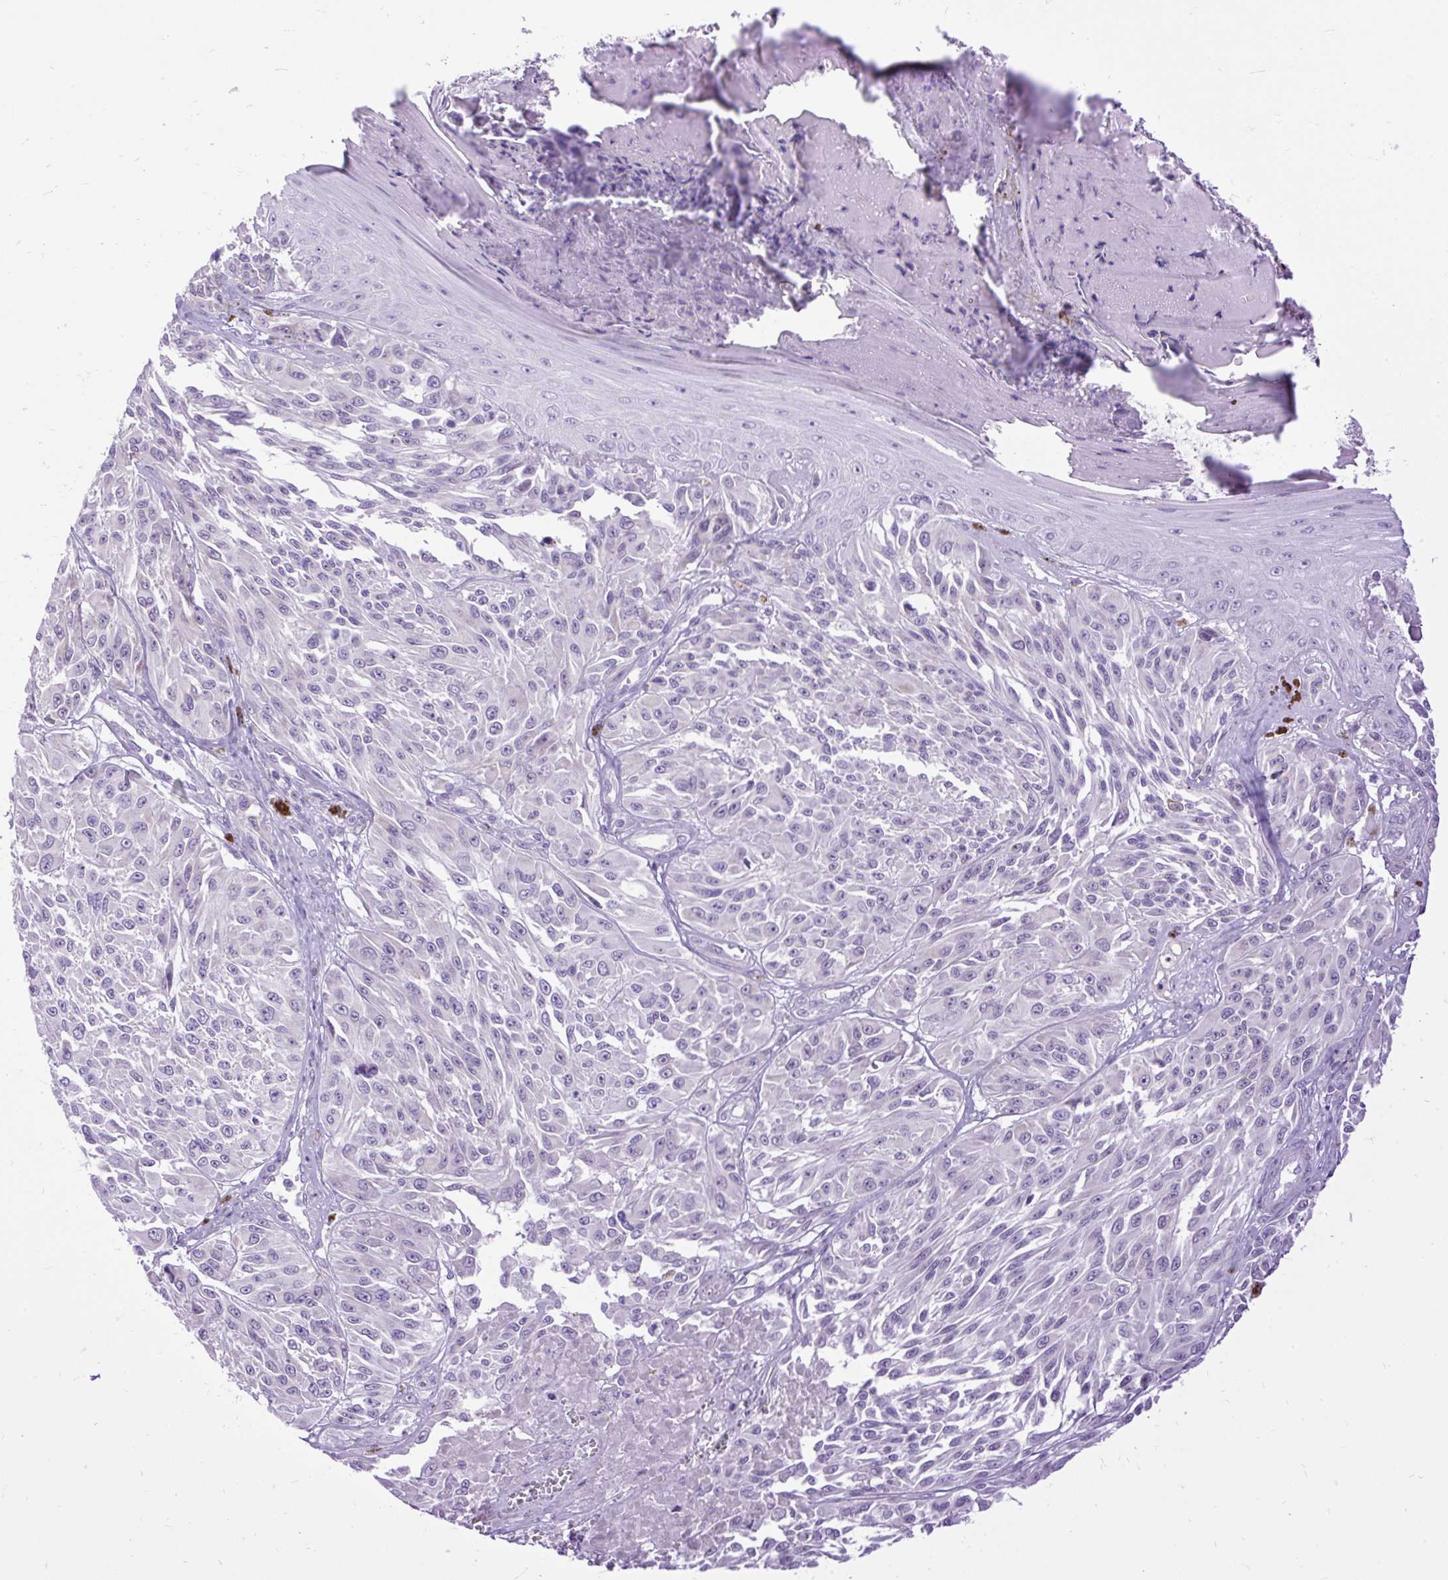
{"staining": {"intensity": "negative", "quantity": "none", "location": "none"}, "tissue": "melanoma", "cell_type": "Tumor cells", "image_type": "cancer", "snomed": [{"axis": "morphology", "description": "Malignant melanoma, NOS"}, {"axis": "topography", "description": "Skin"}], "caption": "Immunohistochemical staining of human malignant melanoma shows no significant positivity in tumor cells.", "gene": "ZNF256", "patient": {"sex": "male", "age": 94}}